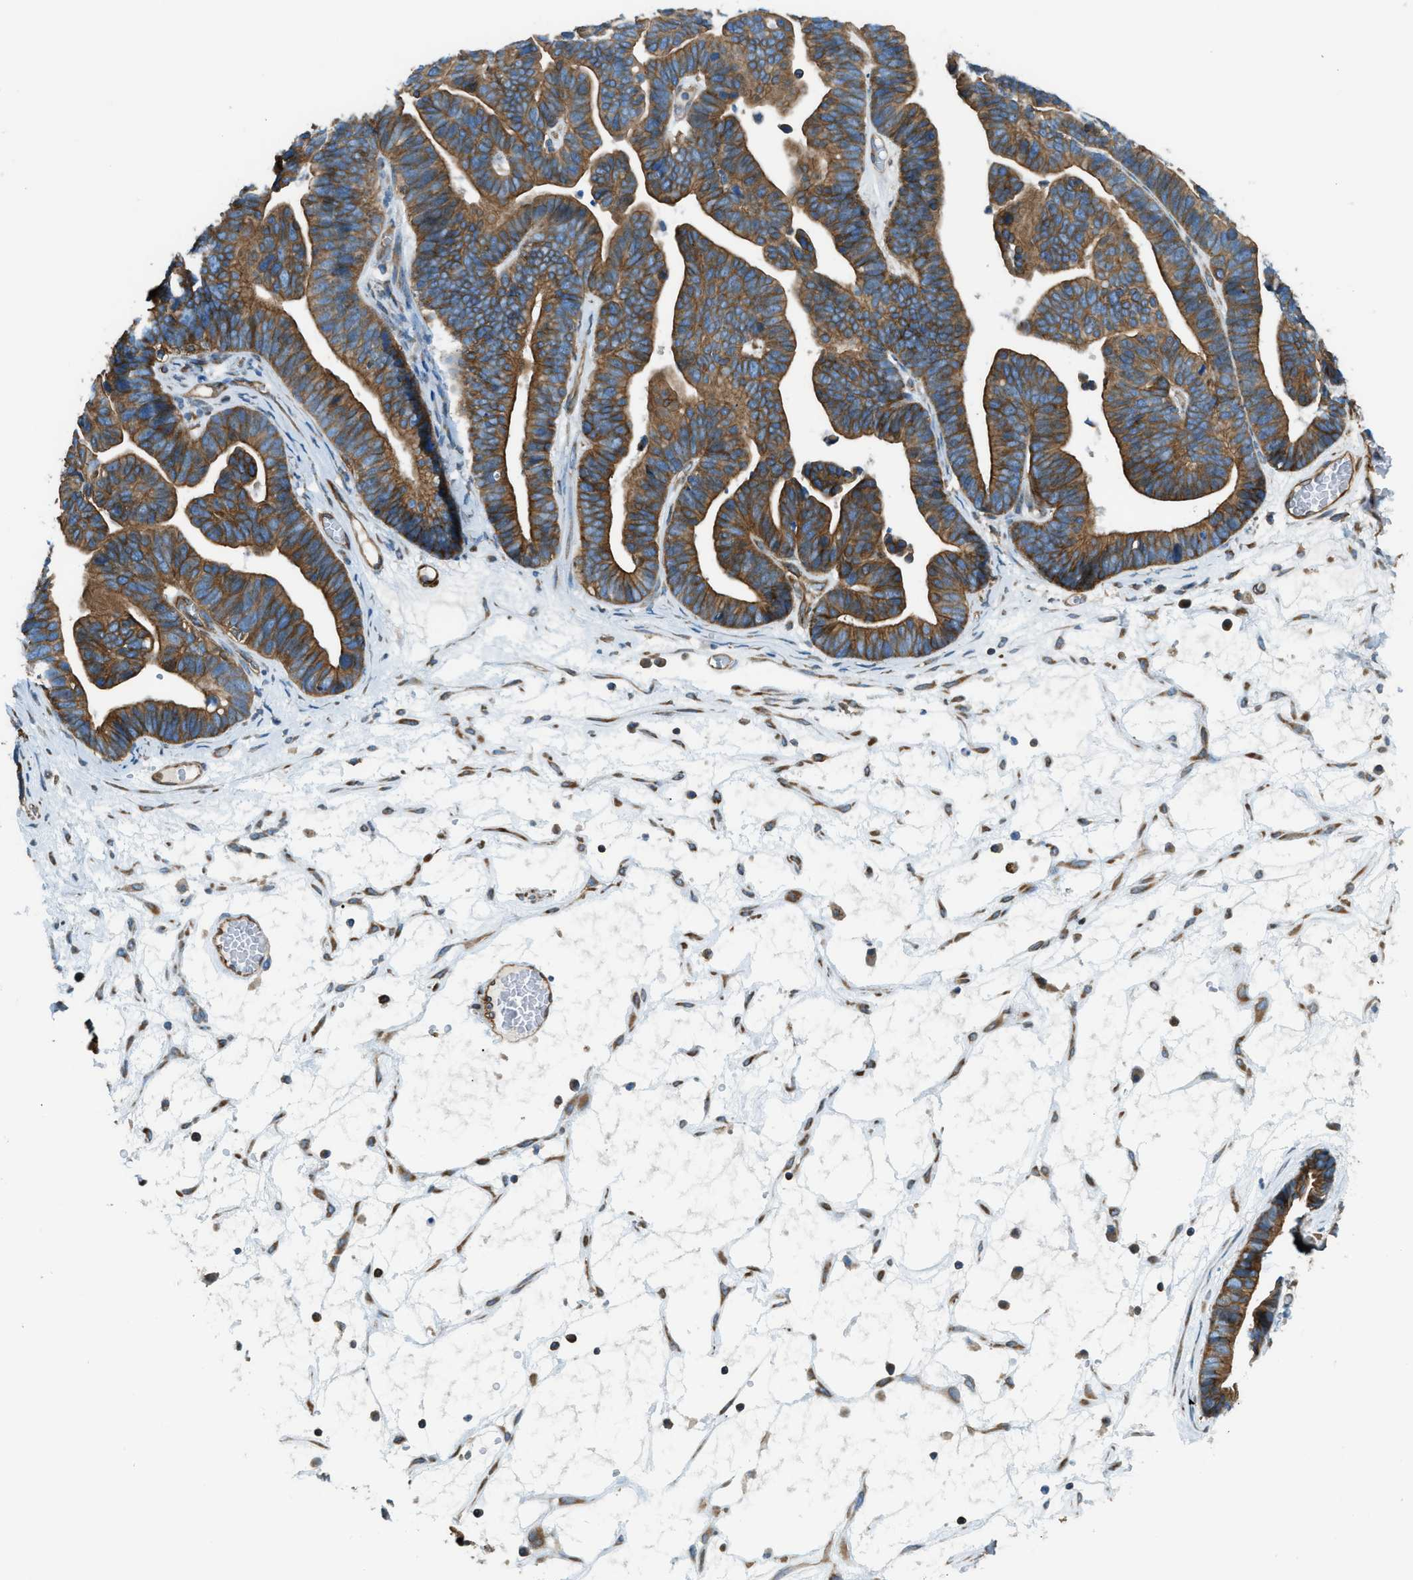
{"staining": {"intensity": "strong", "quantity": ">75%", "location": "cytoplasmic/membranous"}, "tissue": "ovarian cancer", "cell_type": "Tumor cells", "image_type": "cancer", "snomed": [{"axis": "morphology", "description": "Cystadenocarcinoma, serous, NOS"}, {"axis": "topography", "description": "Ovary"}], "caption": "There is high levels of strong cytoplasmic/membranous positivity in tumor cells of ovarian cancer (serous cystadenocarcinoma), as demonstrated by immunohistochemical staining (brown color).", "gene": "DMAC1", "patient": {"sex": "female", "age": 56}}